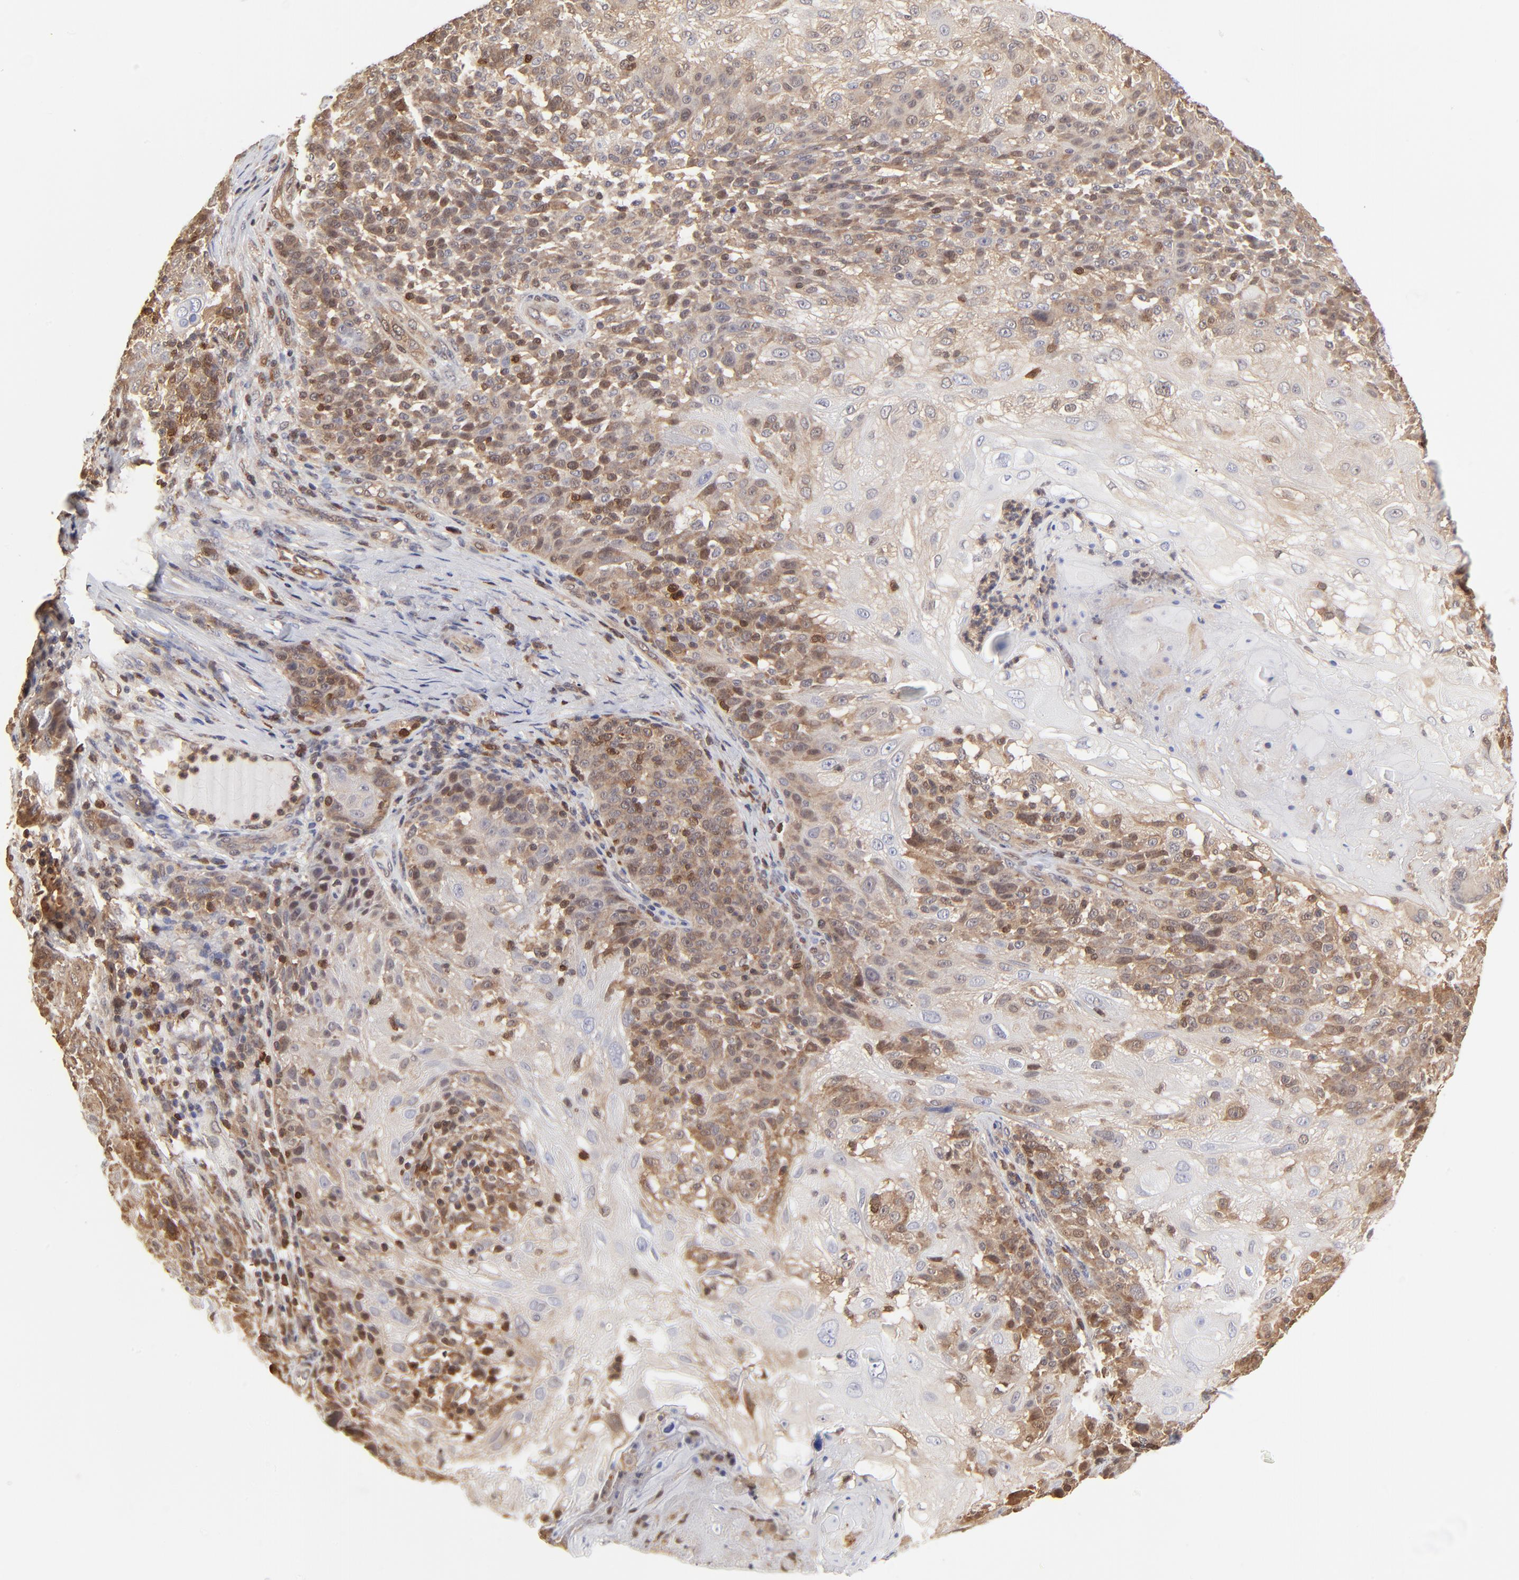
{"staining": {"intensity": "weak", "quantity": "<25%", "location": "cytoplasmic/membranous"}, "tissue": "skin cancer", "cell_type": "Tumor cells", "image_type": "cancer", "snomed": [{"axis": "morphology", "description": "Normal tissue, NOS"}, {"axis": "morphology", "description": "Squamous cell carcinoma, NOS"}, {"axis": "topography", "description": "Skin"}], "caption": "IHC of human skin squamous cell carcinoma demonstrates no expression in tumor cells.", "gene": "CASP3", "patient": {"sex": "female", "age": 83}}